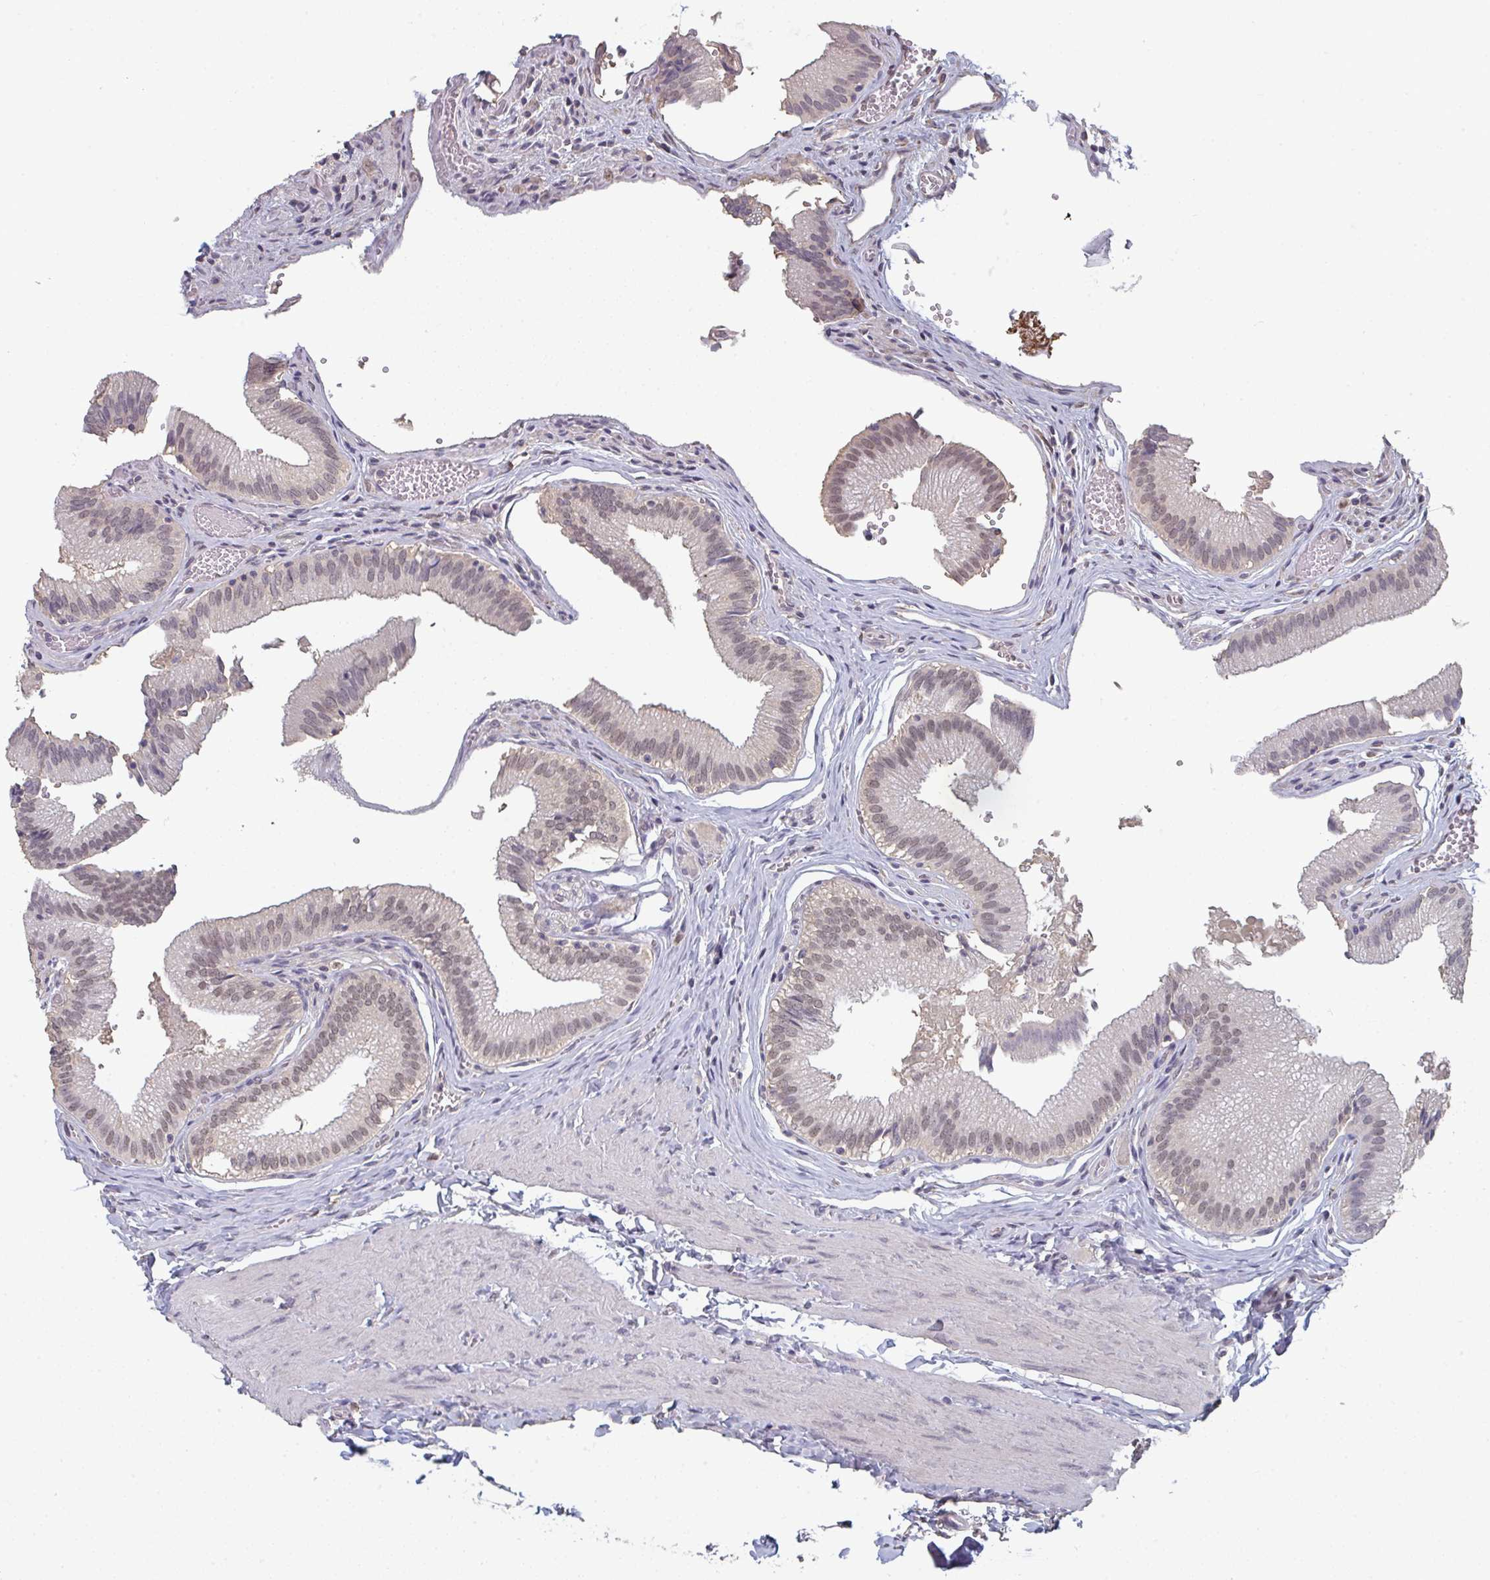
{"staining": {"intensity": "moderate", "quantity": "25%-75%", "location": "nuclear"}, "tissue": "gallbladder", "cell_type": "Glandular cells", "image_type": "normal", "snomed": [{"axis": "morphology", "description": "Normal tissue, NOS"}, {"axis": "topography", "description": "Gallbladder"}, {"axis": "topography", "description": "Peripheral nerve tissue"}], "caption": "Protein staining reveals moderate nuclear staining in about 25%-75% of glandular cells in benign gallbladder.", "gene": "LIX1", "patient": {"sex": "male", "age": 17}}